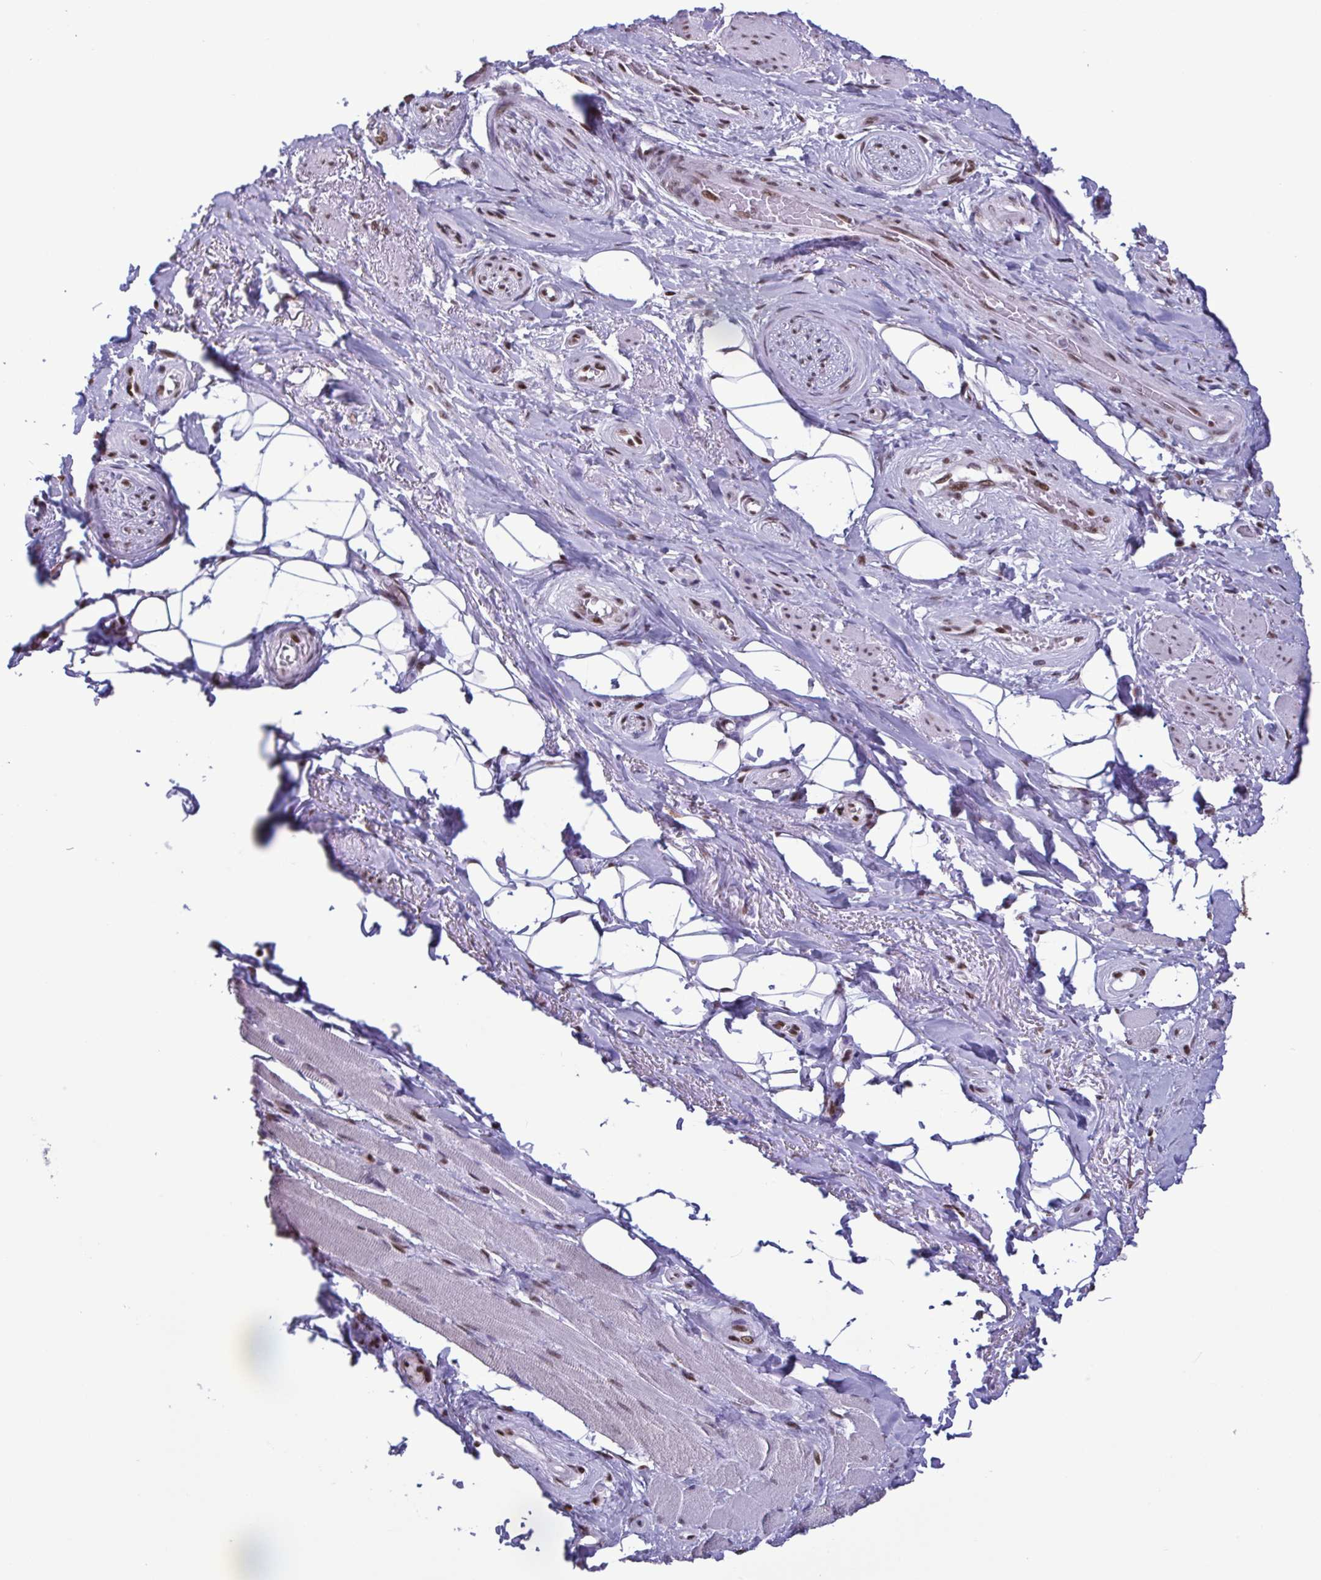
{"staining": {"intensity": "negative", "quantity": "none", "location": "none"}, "tissue": "adipose tissue", "cell_type": "Adipocytes", "image_type": "normal", "snomed": [{"axis": "morphology", "description": "Normal tissue, NOS"}, {"axis": "topography", "description": "Anal"}, {"axis": "topography", "description": "Peripheral nerve tissue"}], "caption": "High magnification brightfield microscopy of normal adipose tissue stained with DAB (3,3'-diaminobenzidine) (brown) and counterstained with hematoxylin (blue): adipocytes show no significant staining.", "gene": "TIMM21", "patient": {"sex": "male", "age": 53}}